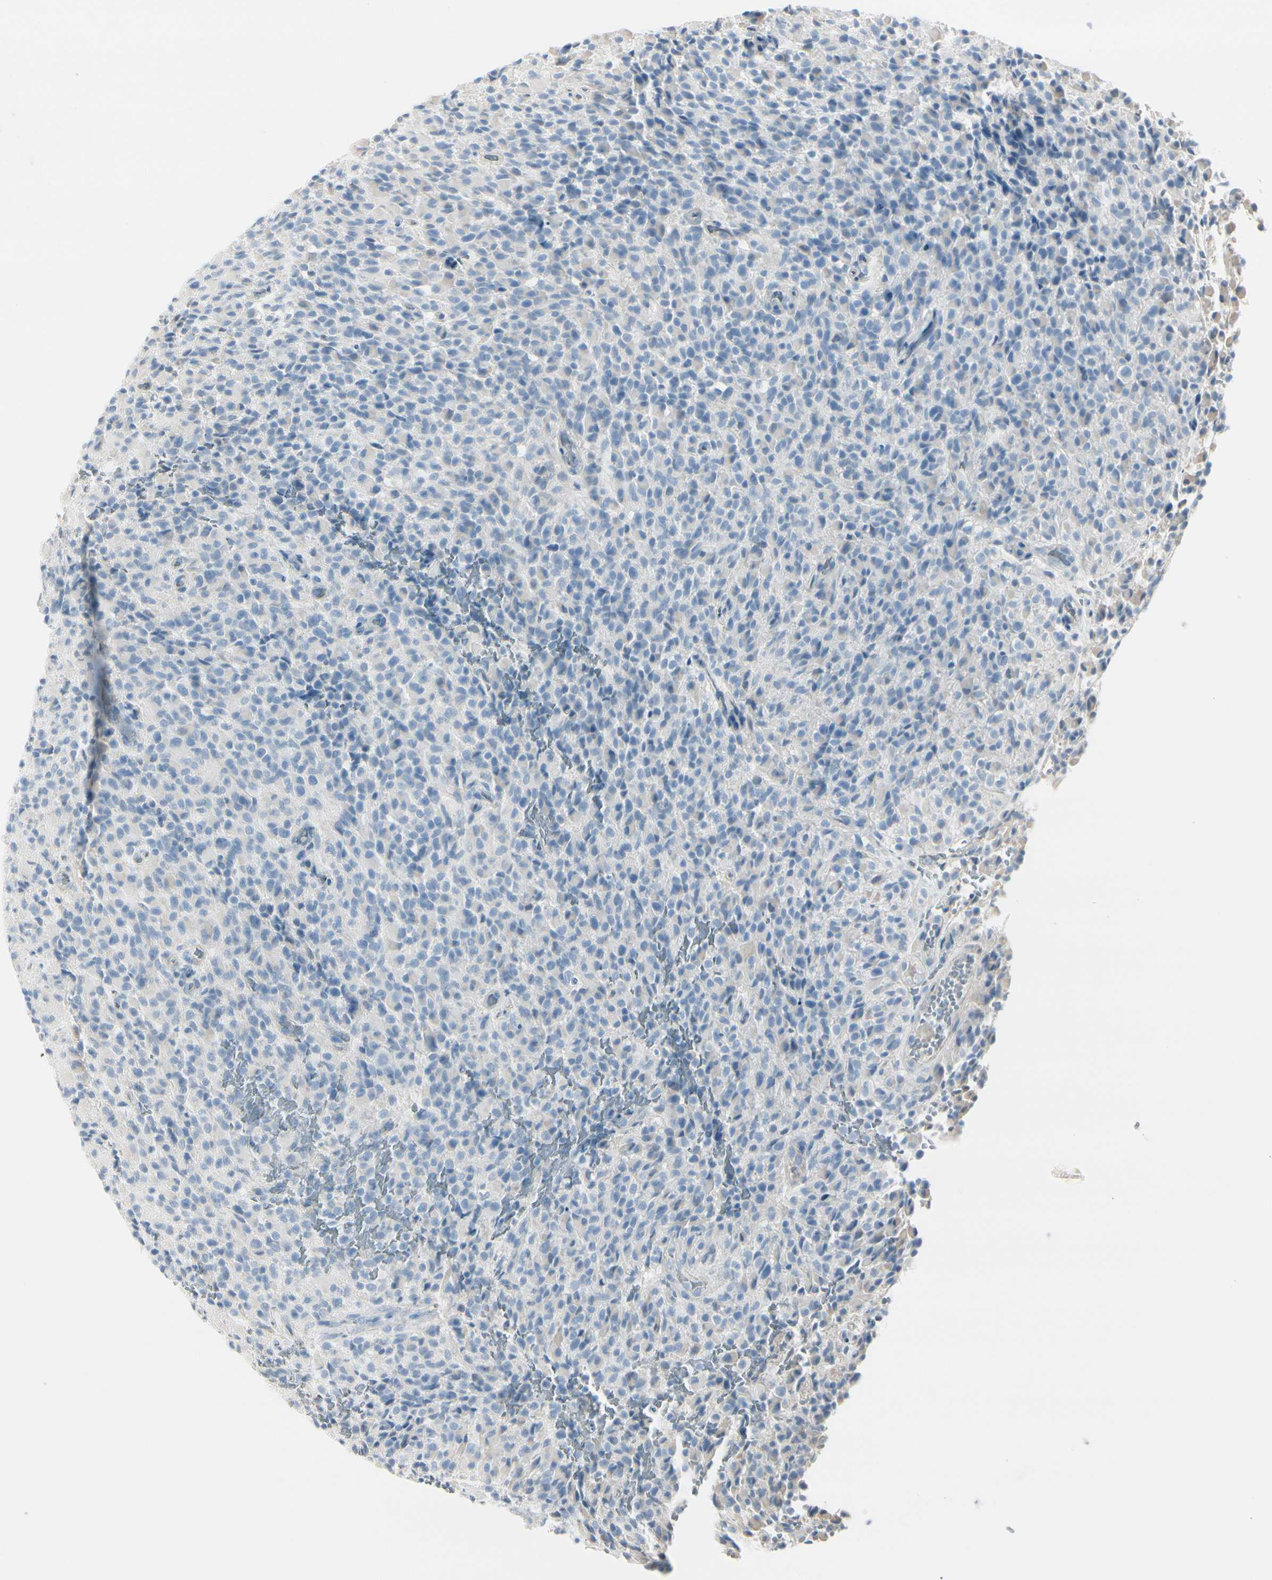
{"staining": {"intensity": "negative", "quantity": "none", "location": "none"}, "tissue": "glioma", "cell_type": "Tumor cells", "image_type": "cancer", "snomed": [{"axis": "morphology", "description": "Glioma, malignant, High grade"}, {"axis": "topography", "description": "Brain"}], "caption": "A high-resolution image shows immunohistochemistry (IHC) staining of high-grade glioma (malignant), which shows no significant staining in tumor cells.", "gene": "CDHR5", "patient": {"sex": "male", "age": 71}}